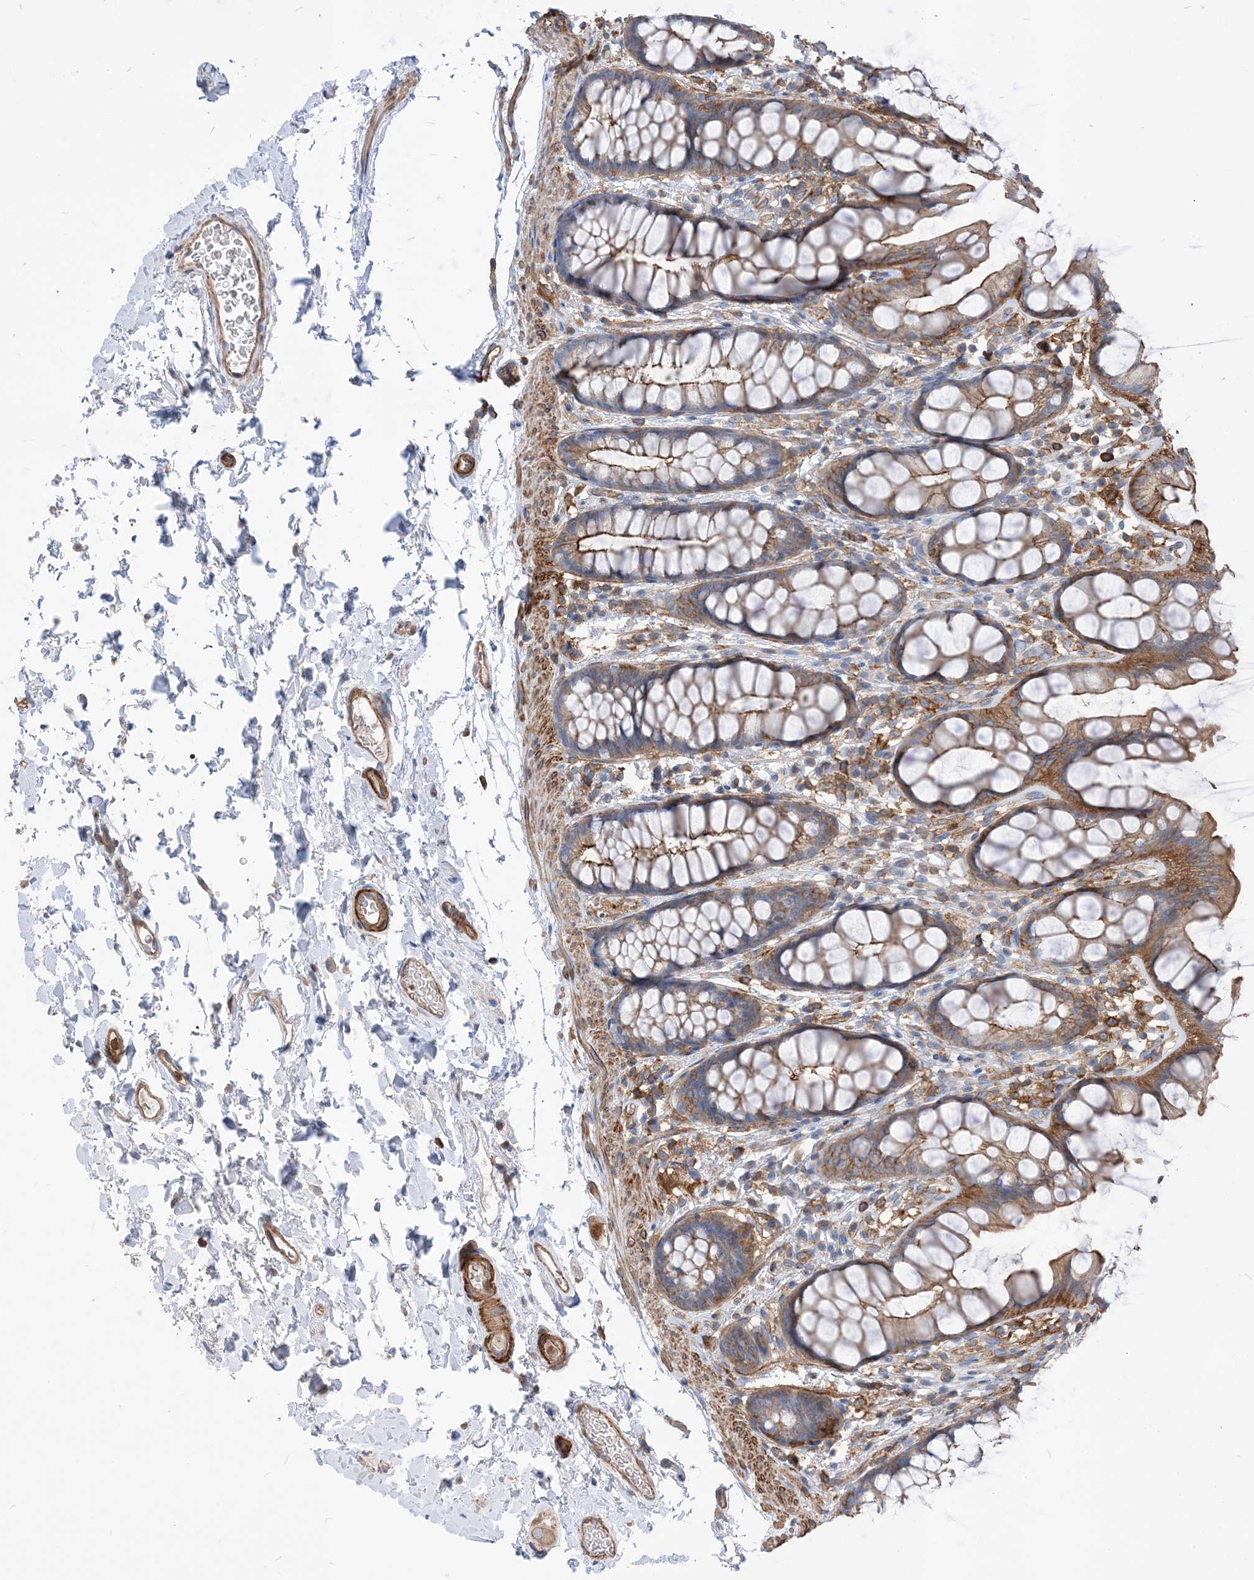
{"staining": {"intensity": "moderate", "quantity": "25%-75%", "location": "cytoplasmic/membranous"}, "tissue": "rectum", "cell_type": "Glandular cells", "image_type": "normal", "snomed": [{"axis": "morphology", "description": "Normal tissue, NOS"}, {"axis": "topography", "description": "Rectum"}], "caption": "High-magnification brightfield microscopy of benign rectum stained with DAB (brown) and counterstained with hematoxylin (blue). glandular cells exhibit moderate cytoplasmic/membranous positivity is present in about25%-75% of cells. (IHC, brightfield microscopy, high magnification).", "gene": "PARVG", "patient": {"sex": "female", "age": 65}}